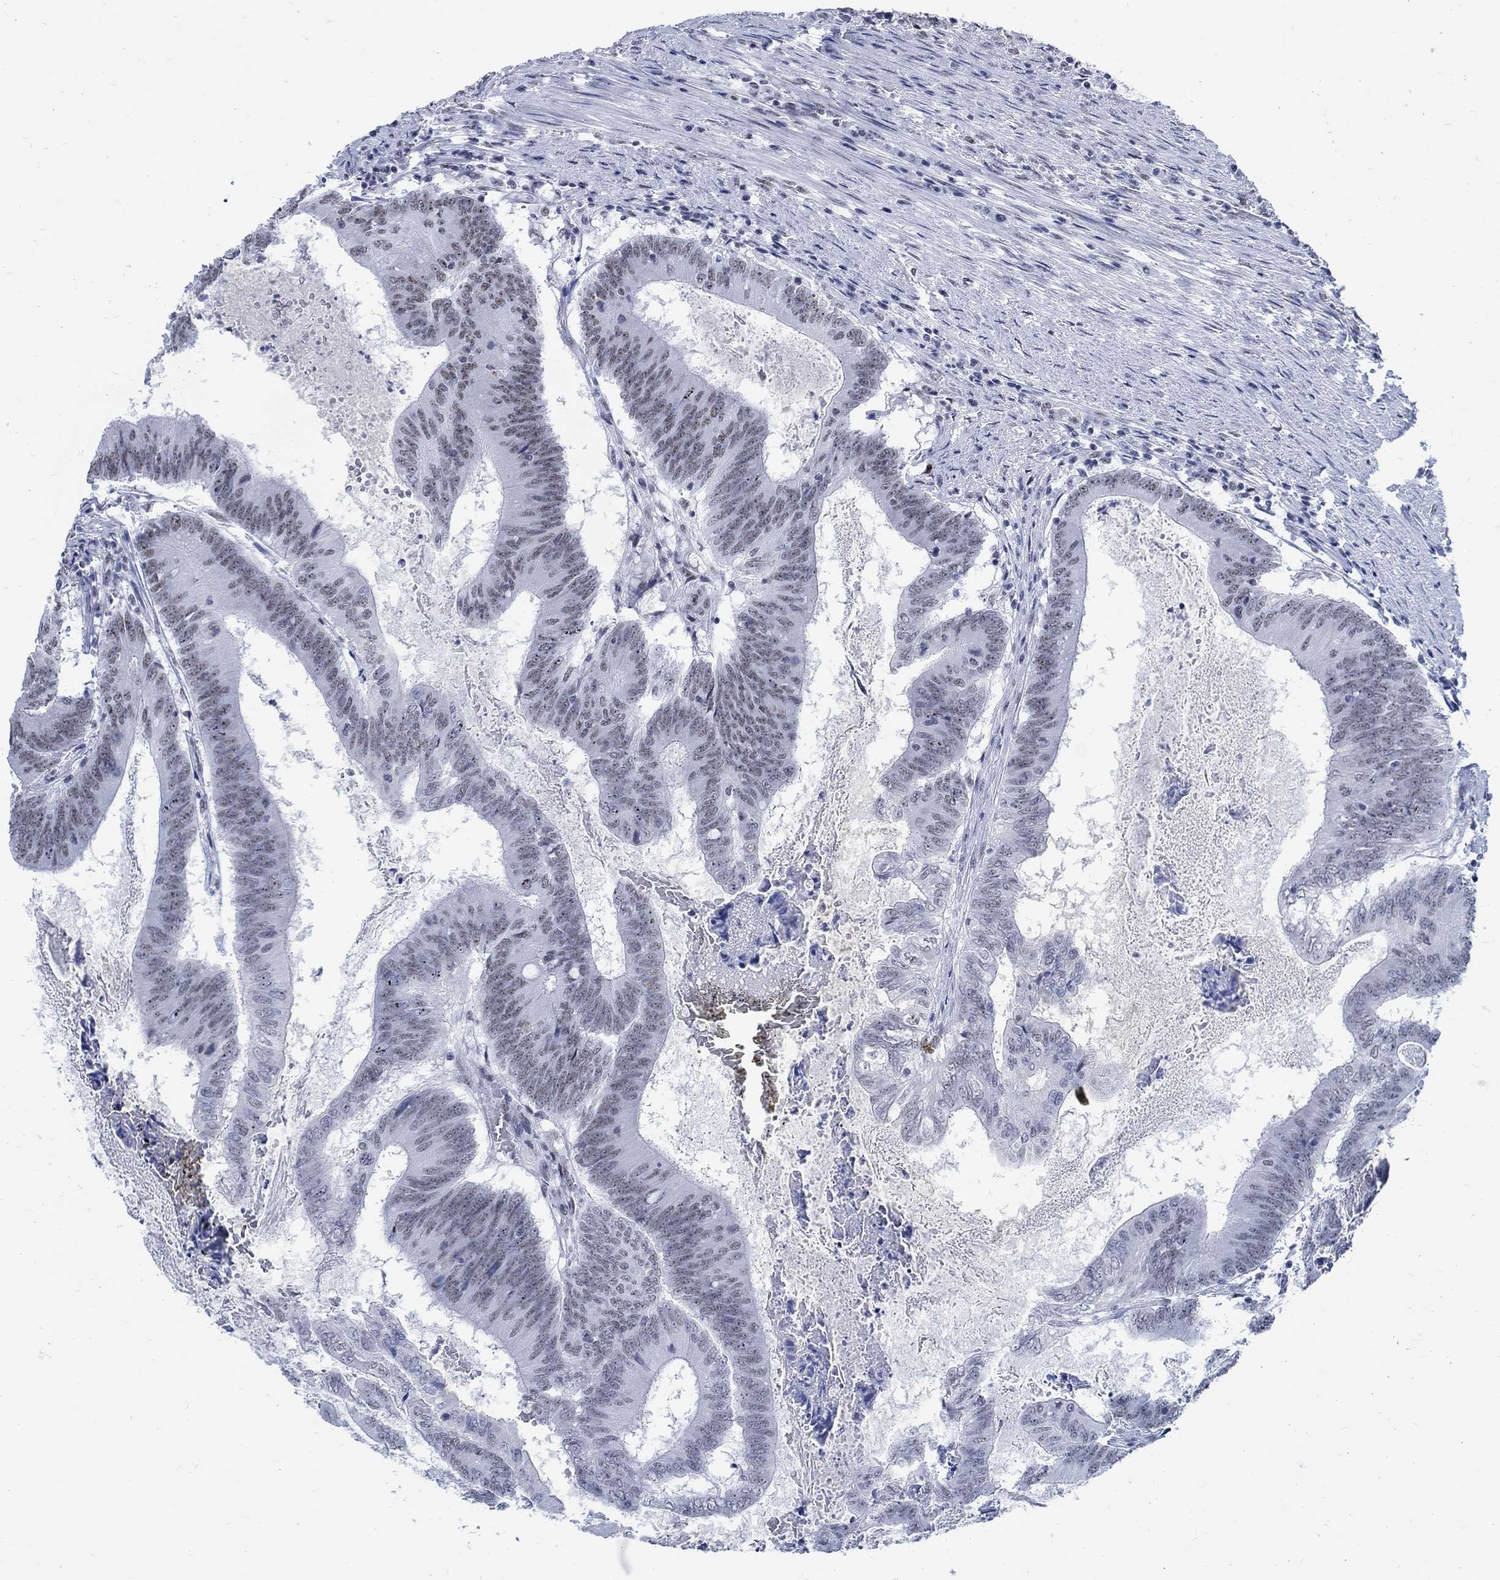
{"staining": {"intensity": "weak", "quantity": "25%-75%", "location": "nuclear"}, "tissue": "colorectal cancer", "cell_type": "Tumor cells", "image_type": "cancer", "snomed": [{"axis": "morphology", "description": "Adenocarcinoma, NOS"}, {"axis": "topography", "description": "Colon"}], "caption": "Protein staining of adenocarcinoma (colorectal) tissue displays weak nuclear positivity in about 25%-75% of tumor cells.", "gene": "DLK1", "patient": {"sex": "female", "age": 70}}